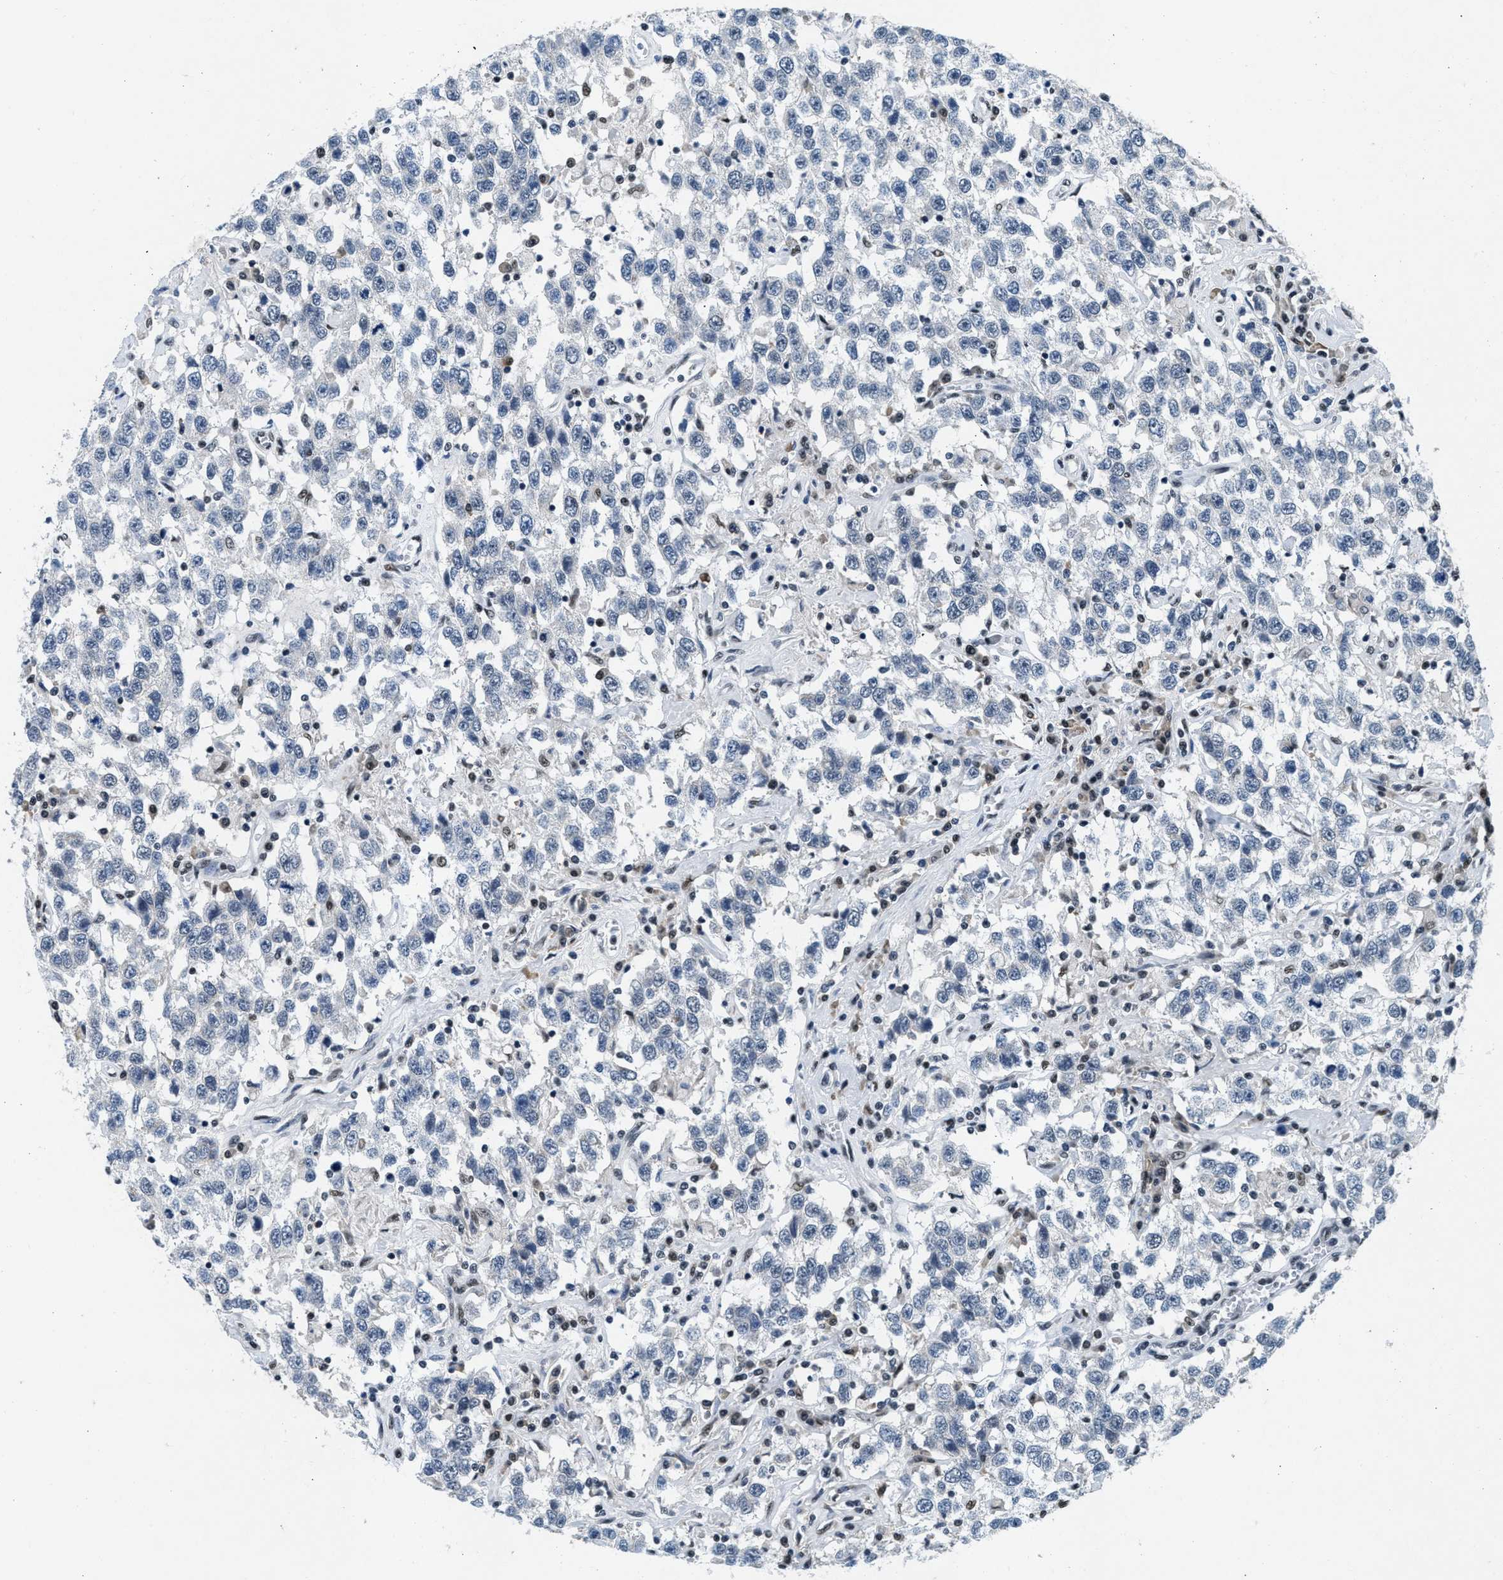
{"staining": {"intensity": "negative", "quantity": "none", "location": "none"}, "tissue": "testis cancer", "cell_type": "Tumor cells", "image_type": "cancer", "snomed": [{"axis": "morphology", "description": "Seminoma, NOS"}, {"axis": "topography", "description": "Testis"}], "caption": "Immunohistochemistry (IHC) of human testis cancer (seminoma) reveals no positivity in tumor cells. Nuclei are stained in blue.", "gene": "ATF2", "patient": {"sex": "male", "age": 41}}